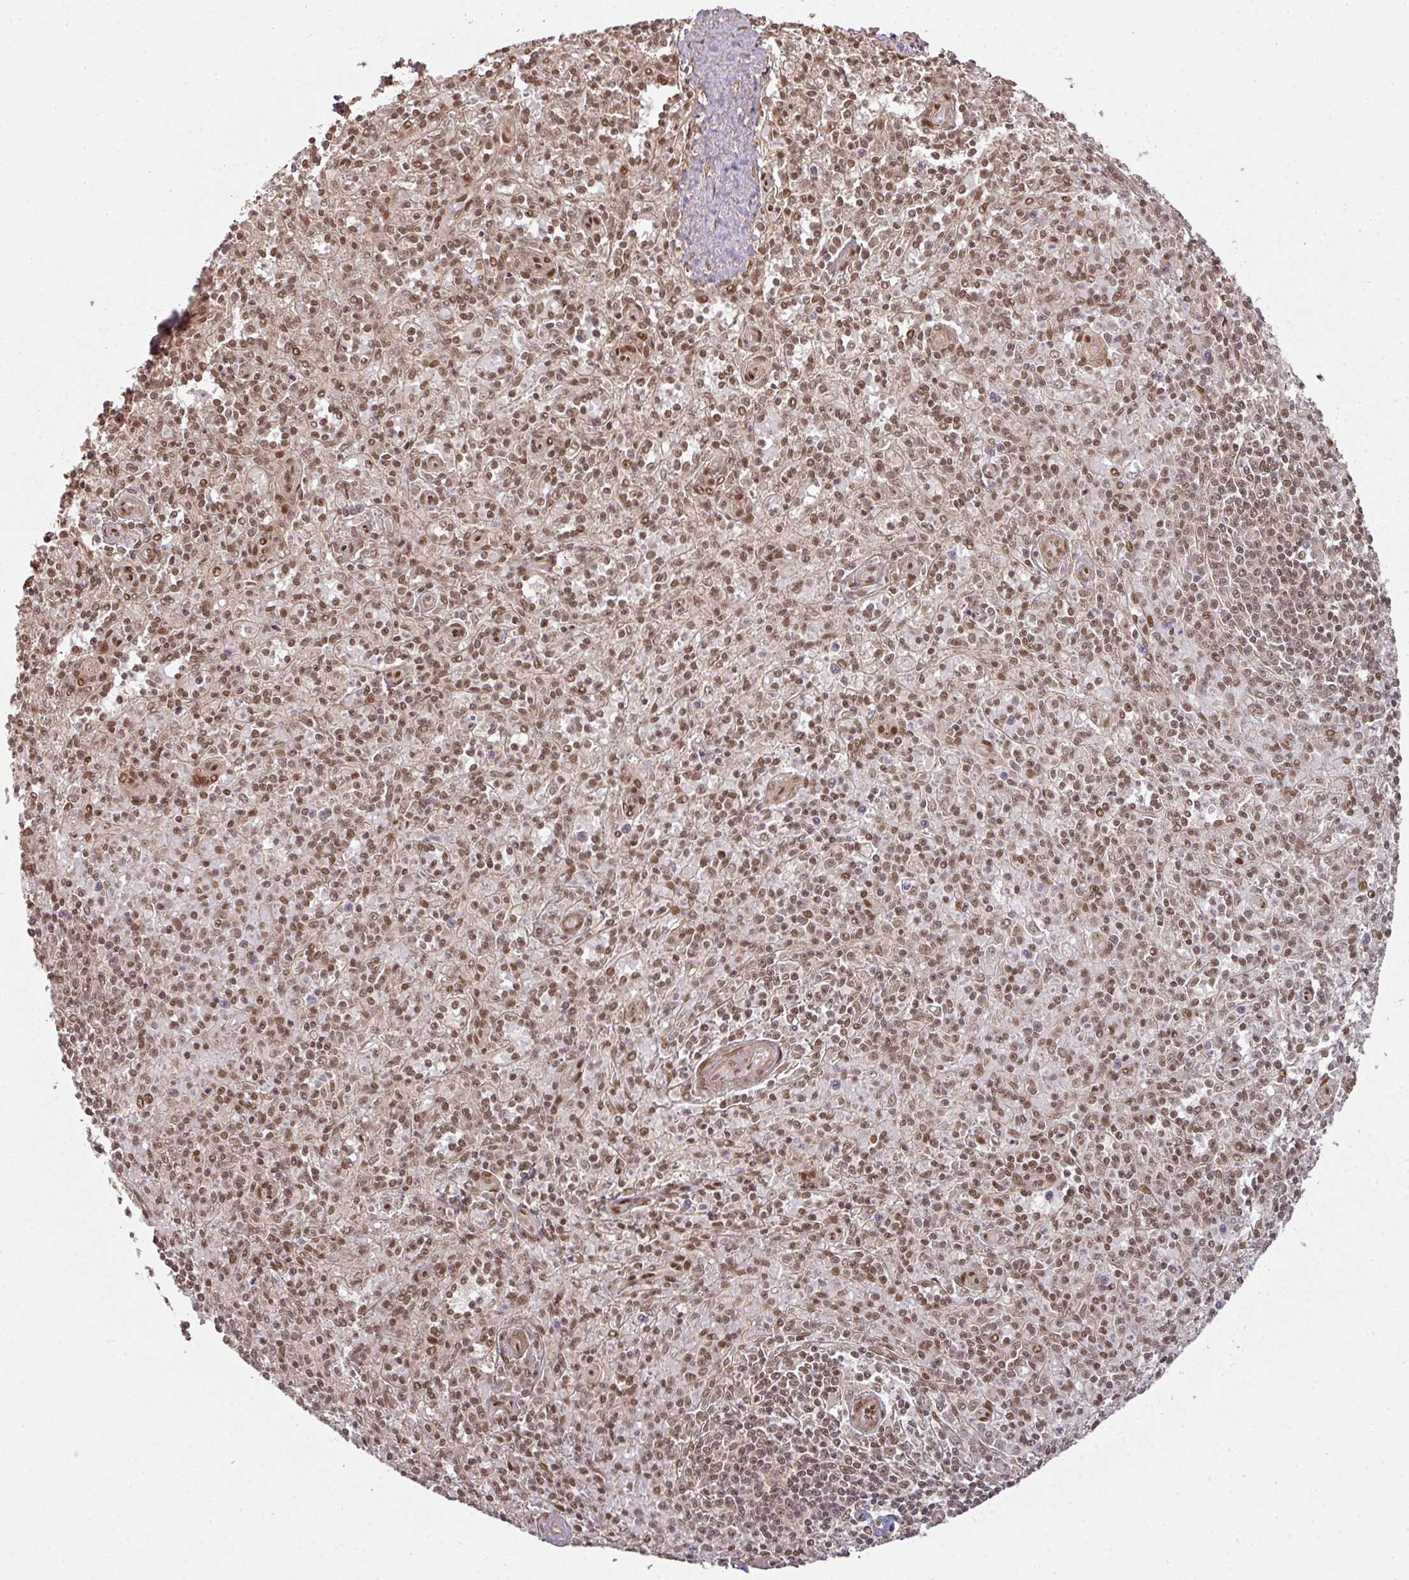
{"staining": {"intensity": "moderate", "quantity": "25%-75%", "location": "nuclear"}, "tissue": "spleen", "cell_type": "Cells in red pulp", "image_type": "normal", "snomed": [{"axis": "morphology", "description": "Normal tissue, NOS"}, {"axis": "topography", "description": "Spleen"}], "caption": "Cells in red pulp display medium levels of moderate nuclear positivity in about 25%-75% of cells in unremarkable human spleen.", "gene": "SIK3", "patient": {"sex": "female", "age": 70}}